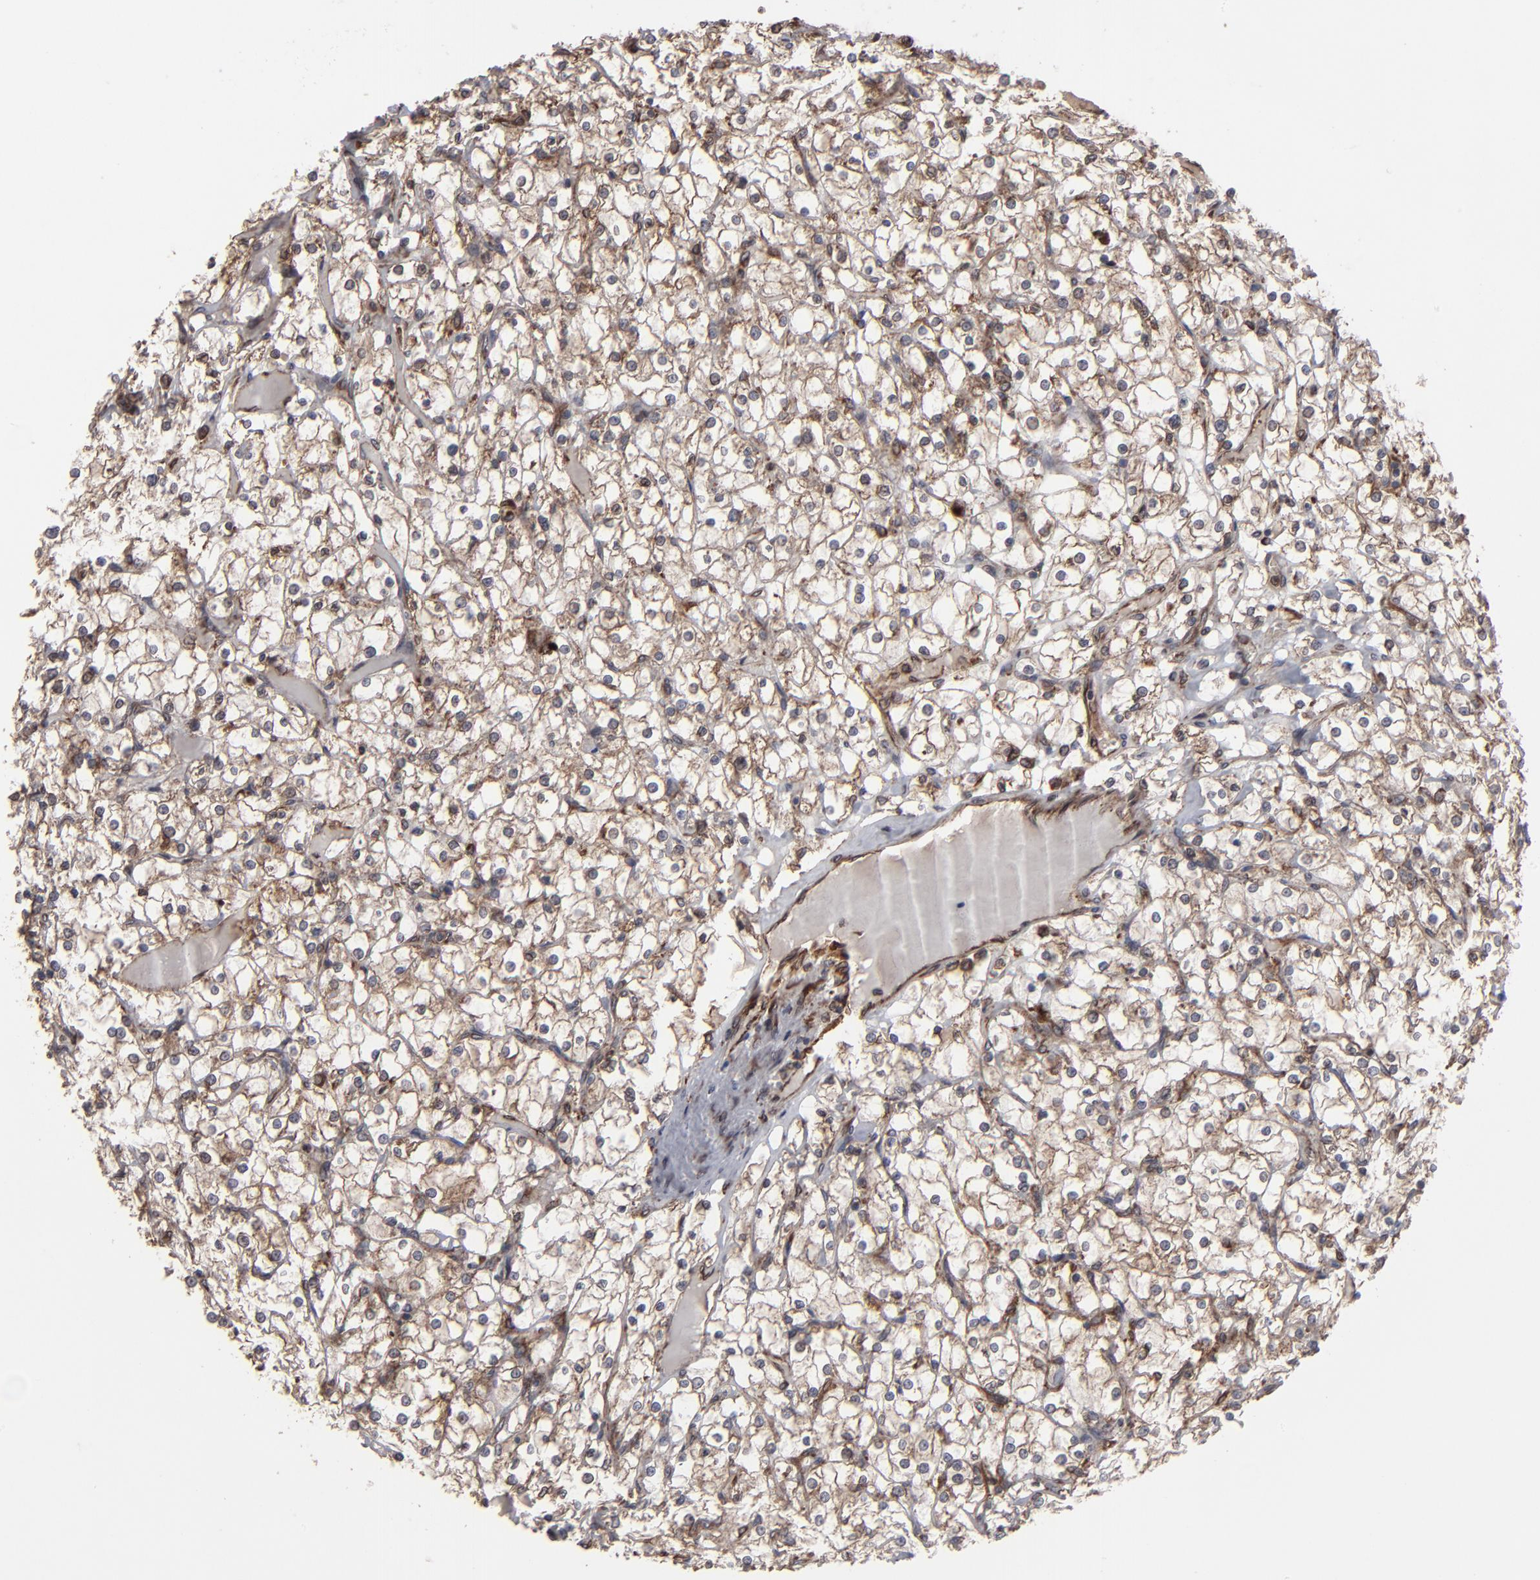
{"staining": {"intensity": "weak", "quantity": "25%-75%", "location": "cytoplasmic/membranous"}, "tissue": "renal cancer", "cell_type": "Tumor cells", "image_type": "cancer", "snomed": [{"axis": "morphology", "description": "Adenocarcinoma, NOS"}, {"axis": "topography", "description": "Kidney"}], "caption": "IHC (DAB (3,3'-diaminobenzidine)) staining of renal adenocarcinoma shows weak cytoplasmic/membranous protein staining in approximately 25%-75% of tumor cells. (Brightfield microscopy of DAB IHC at high magnification).", "gene": "CNIH1", "patient": {"sex": "female", "age": 73}}